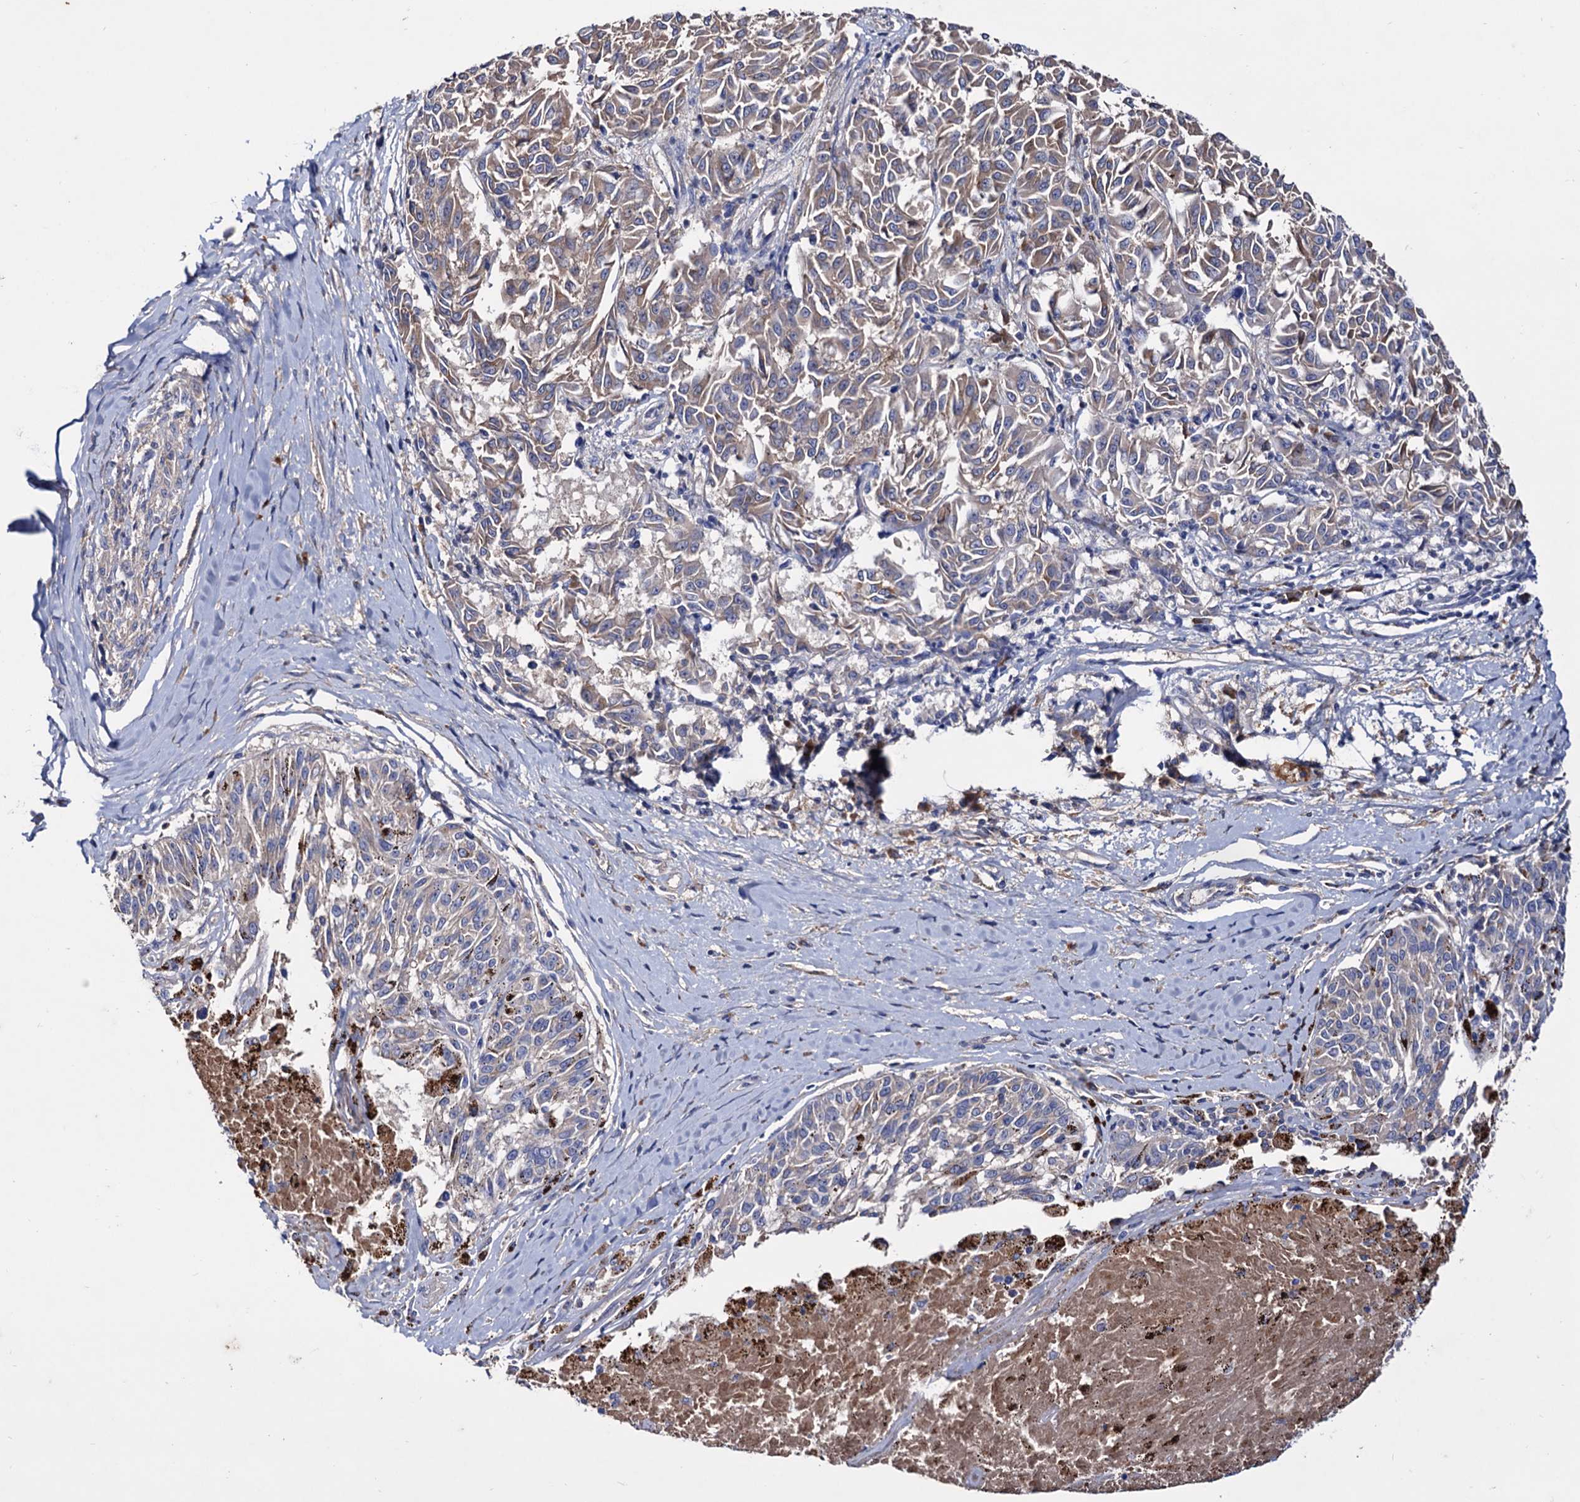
{"staining": {"intensity": "negative", "quantity": "none", "location": "none"}, "tissue": "melanoma", "cell_type": "Tumor cells", "image_type": "cancer", "snomed": [{"axis": "morphology", "description": "Malignant melanoma, NOS"}, {"axis": "topography", "description": "Skin"}], "caption": "Micrograph shows no protein expression in tumor cells of malignant melanoma tissue.", "gene": "NPAS4", "patient": {"sex": "female", "age": 72}}